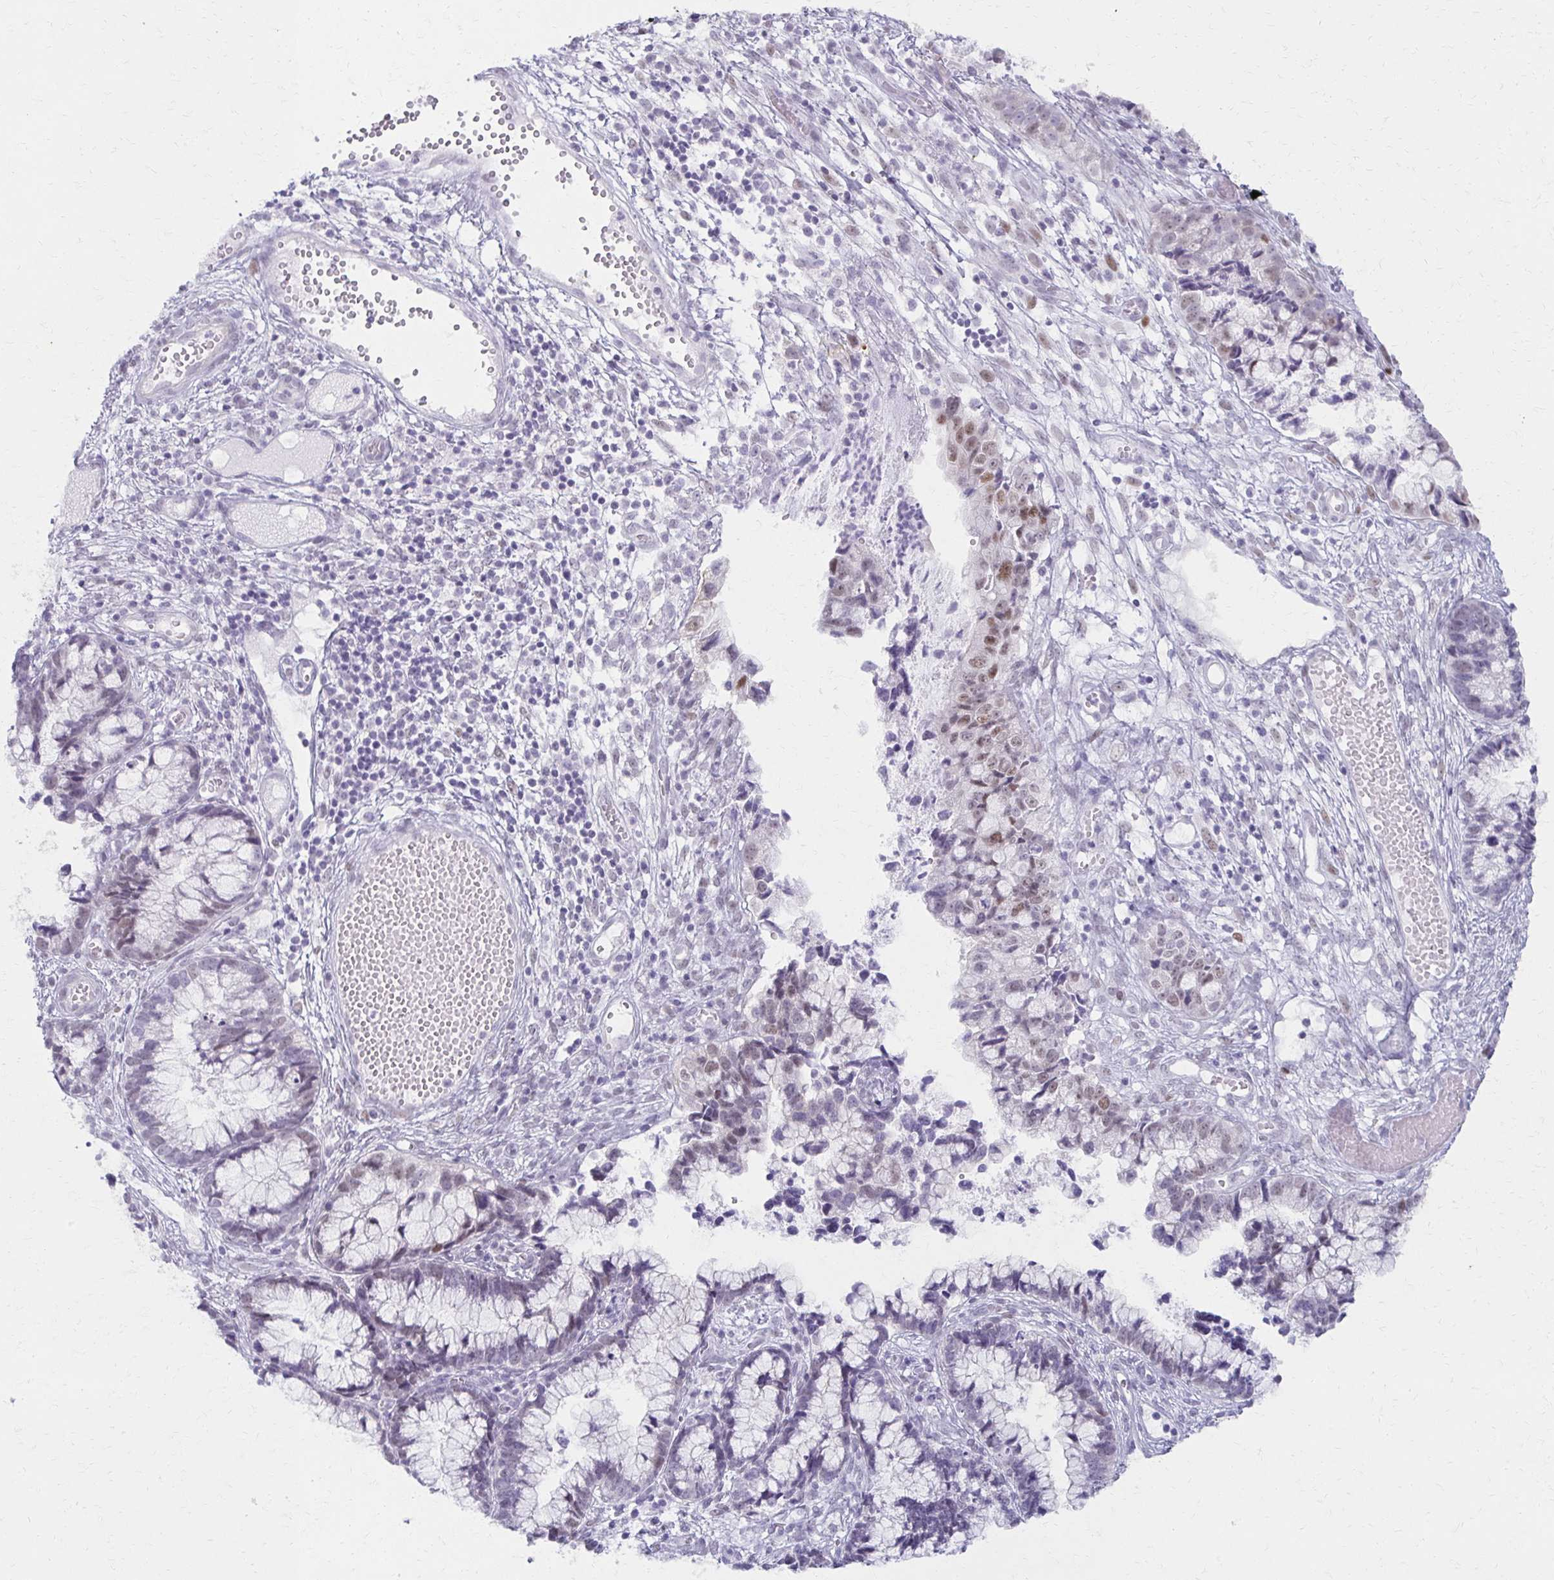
{"staining": {"intensity": "weak", "quantity": "<25%", "location": "nuclear"}, "tissue": "cervical cancer", "cell_type": "Tumor cells", "image_type": "cancer", "snomed": [{"axis": "morphology", "description": "Adenocarcinoma, NOS"}, {"axis": "topography", "description": "Cervix"}], "caption": "Adenocarcinoma (cervical) stained for a protein using IHC displays no positivity tumor cells.", "gene": "MORC4", "patient": {"sex": "female", "age": 44}}